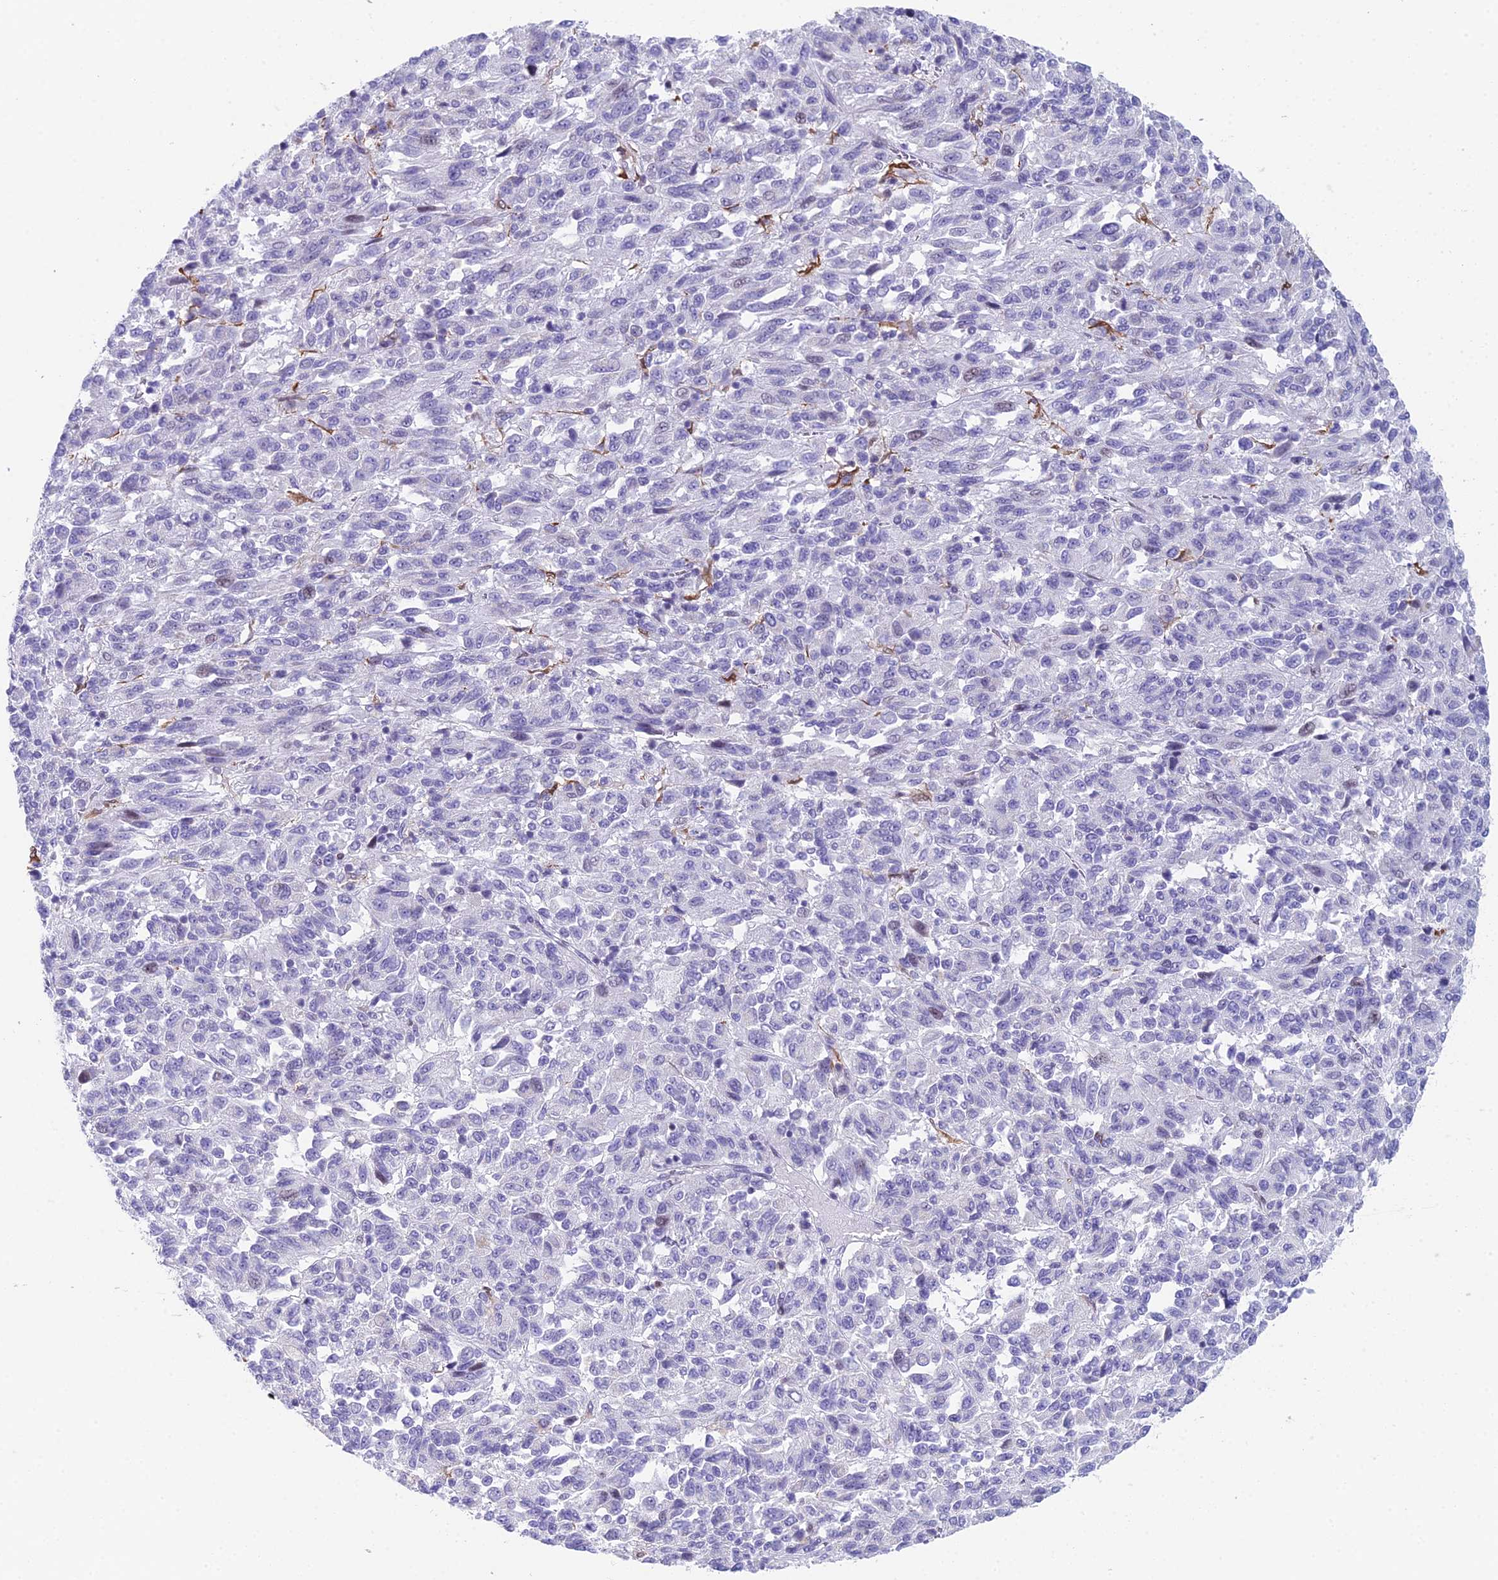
{"staining": {"intensity": "negative", "quantity": "none", "location": "none"}, "tissue": "melanoma", "cell_type": "Tumor cells", "image_type": "cancer", "snomed": [{"axis": "morphology", "description": "Malignant melanoma, Metastatic site"}, {"axis": "topography", "description": "Lung"}], "caption": "IHC photomicrograph of neoplastic tissue: human malignant melanoma (metastatic site) stained with DAB (3,3'-diaminobenzidine) reveals no significant protein positivity in tumor cells.", "gene": "CC2D2A", "patient": {"sex": "male", "age": 64}}